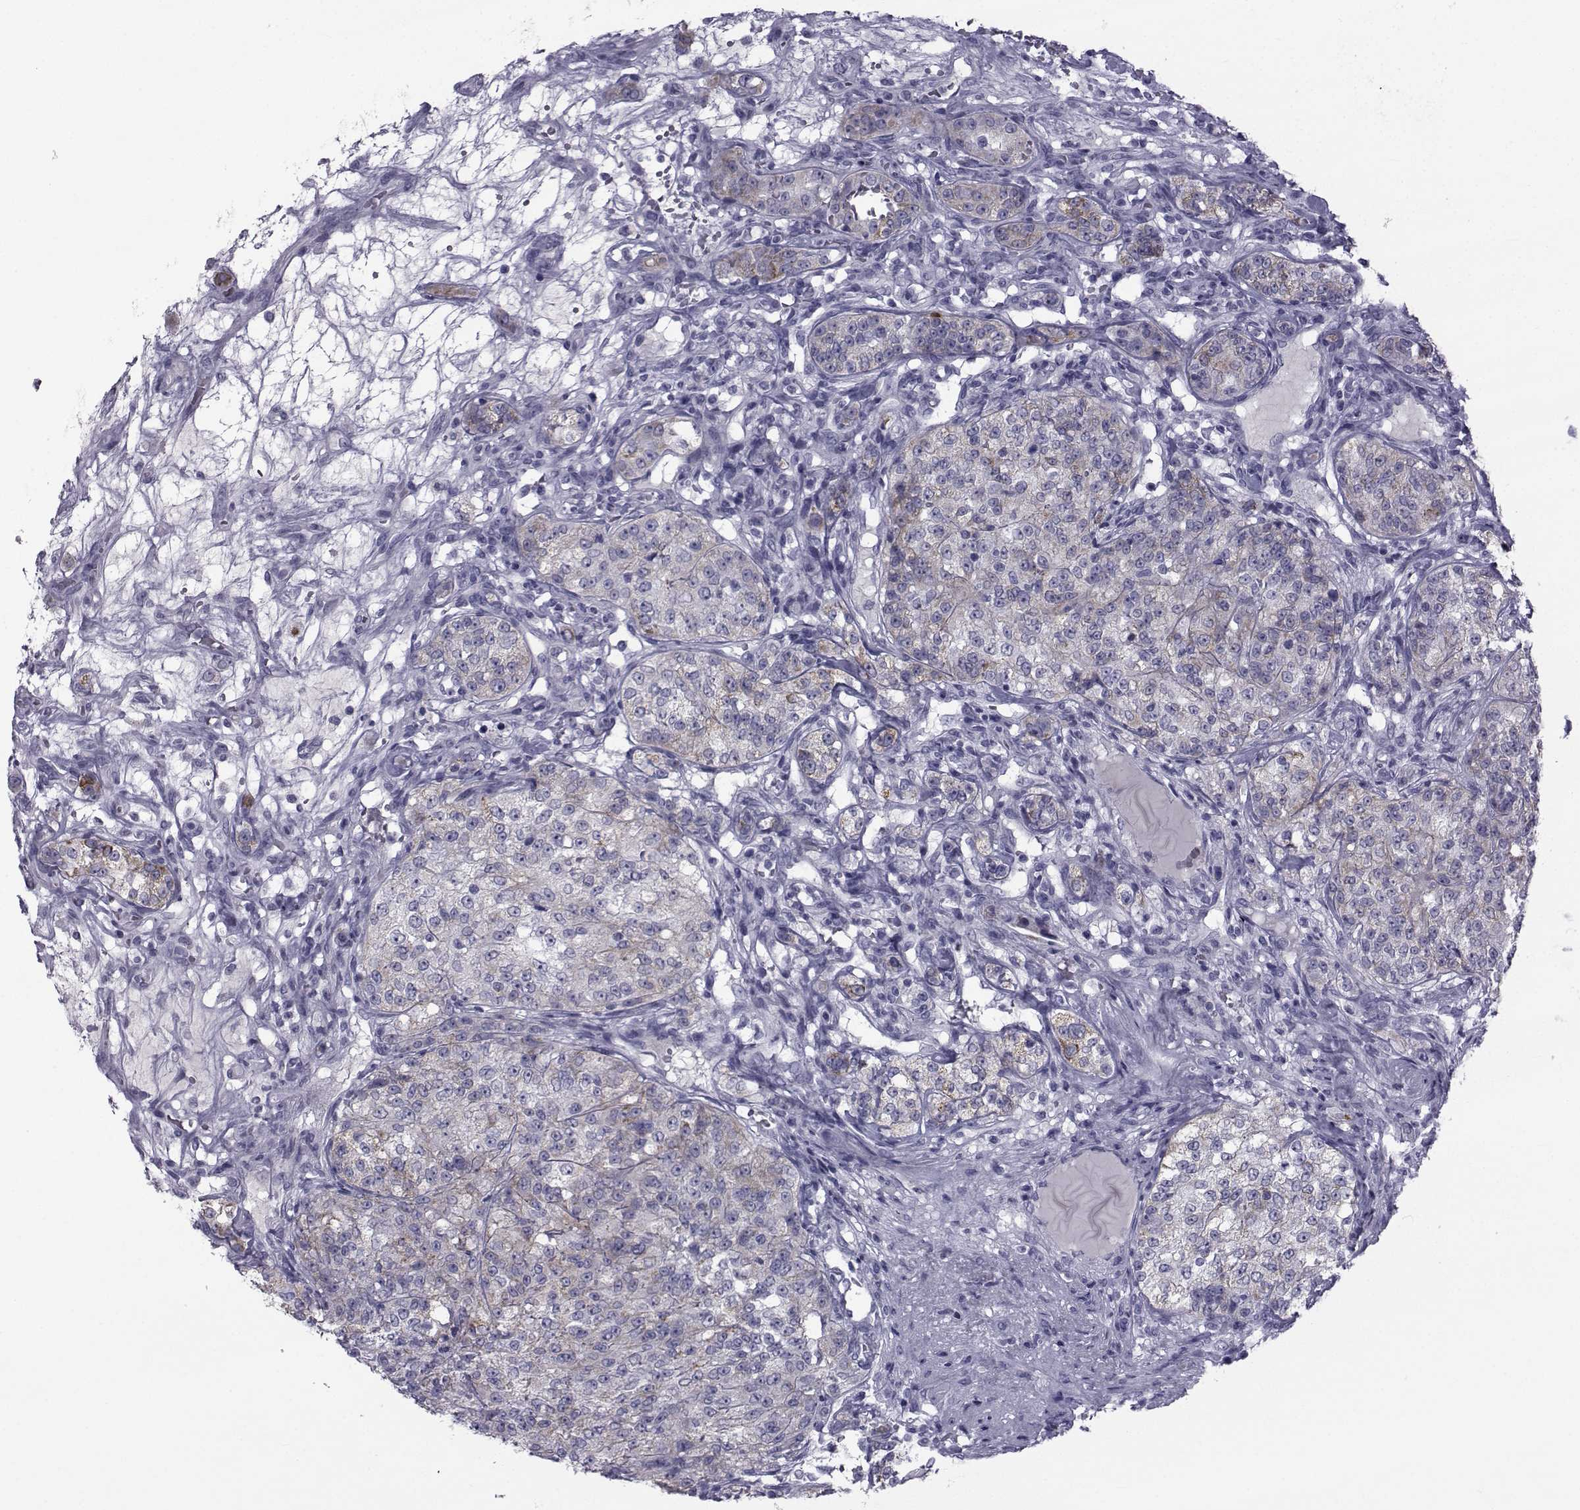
{"staining": {"intensity": "moderate", "quantity": "<25%", "location": "cytoplasmic/membranous"}, "tissue": "renal cancer", "cell_type": "Tumor cells", "image_type": "cancer", "snomed": [{"axis": "morphology", "description": "Adenocarcinoma, NOS"}, {"axis": "topography", "description": "Kidney"}], "caption": "Renal adenocarcinoma was stained to show a protein in brown. There is low levels of moderate cytoplasmic/membranous staining in approximately <25% of tumor cells.", "gene": "FDXR", "patient": {"sex": "female", "age": 63}}